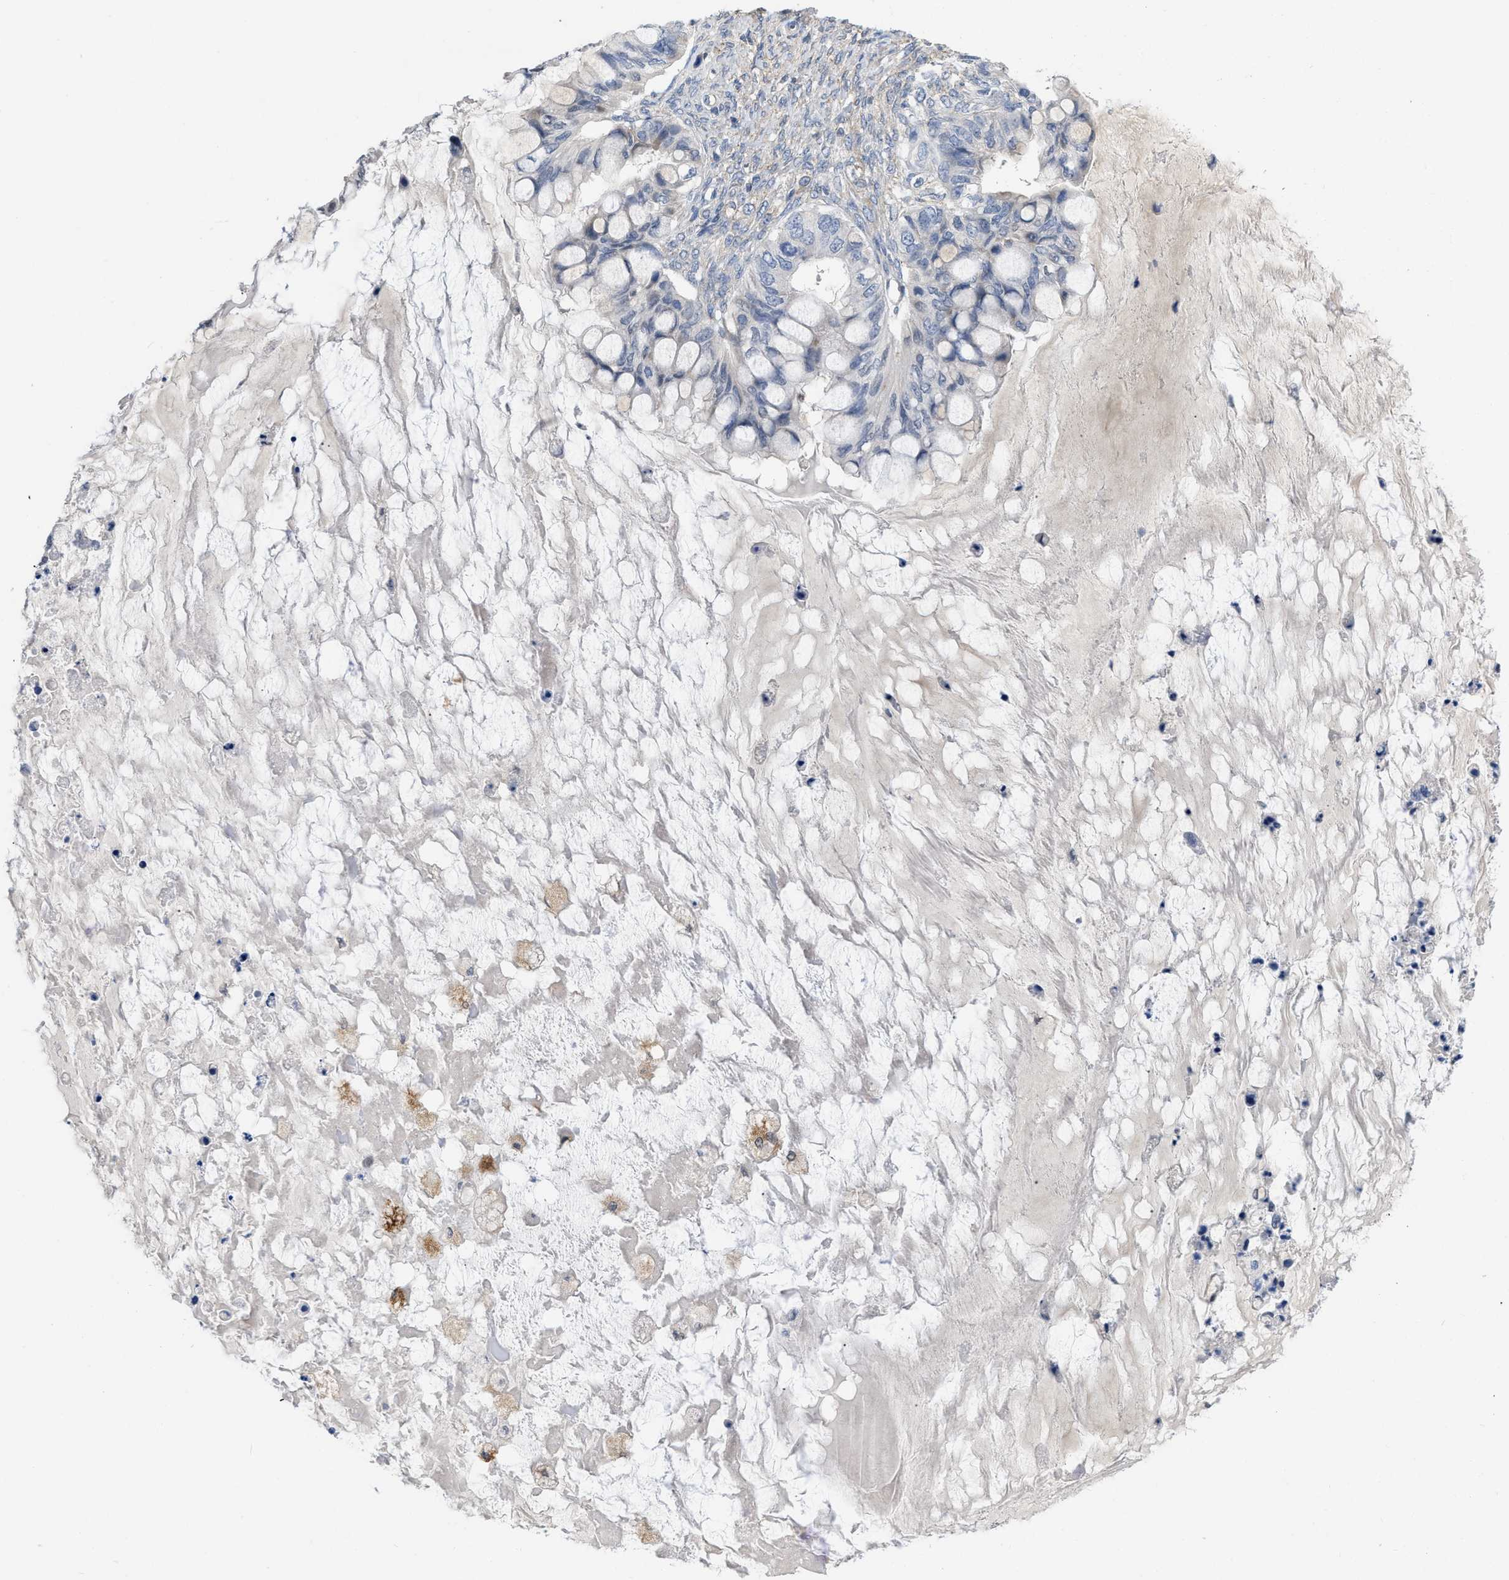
{"staining": {"intensity": "negative", "quantity": "none", "location": "none"}, "tissue": "ovarian cancer", "cell_type": "Tumor cells", "image_type": "cancer", "snomed": [{"axis": "morphology", "description": "Cystadenocarcinoma, mucinous, NOS"}, {"axis": "topography", "description": "Ovary"}], "caption": "DAB (3,3'-diaminobenzidine) immunohistochemical staining of mucinous cystadenocarcinoma (ovarian) shows no significant positivity in tumor cells. (Immunohistochemistry, brightfield microscopy, high magnification).", "gene": "TMEM131", "patient": {"sex": "female", "age": 80}}